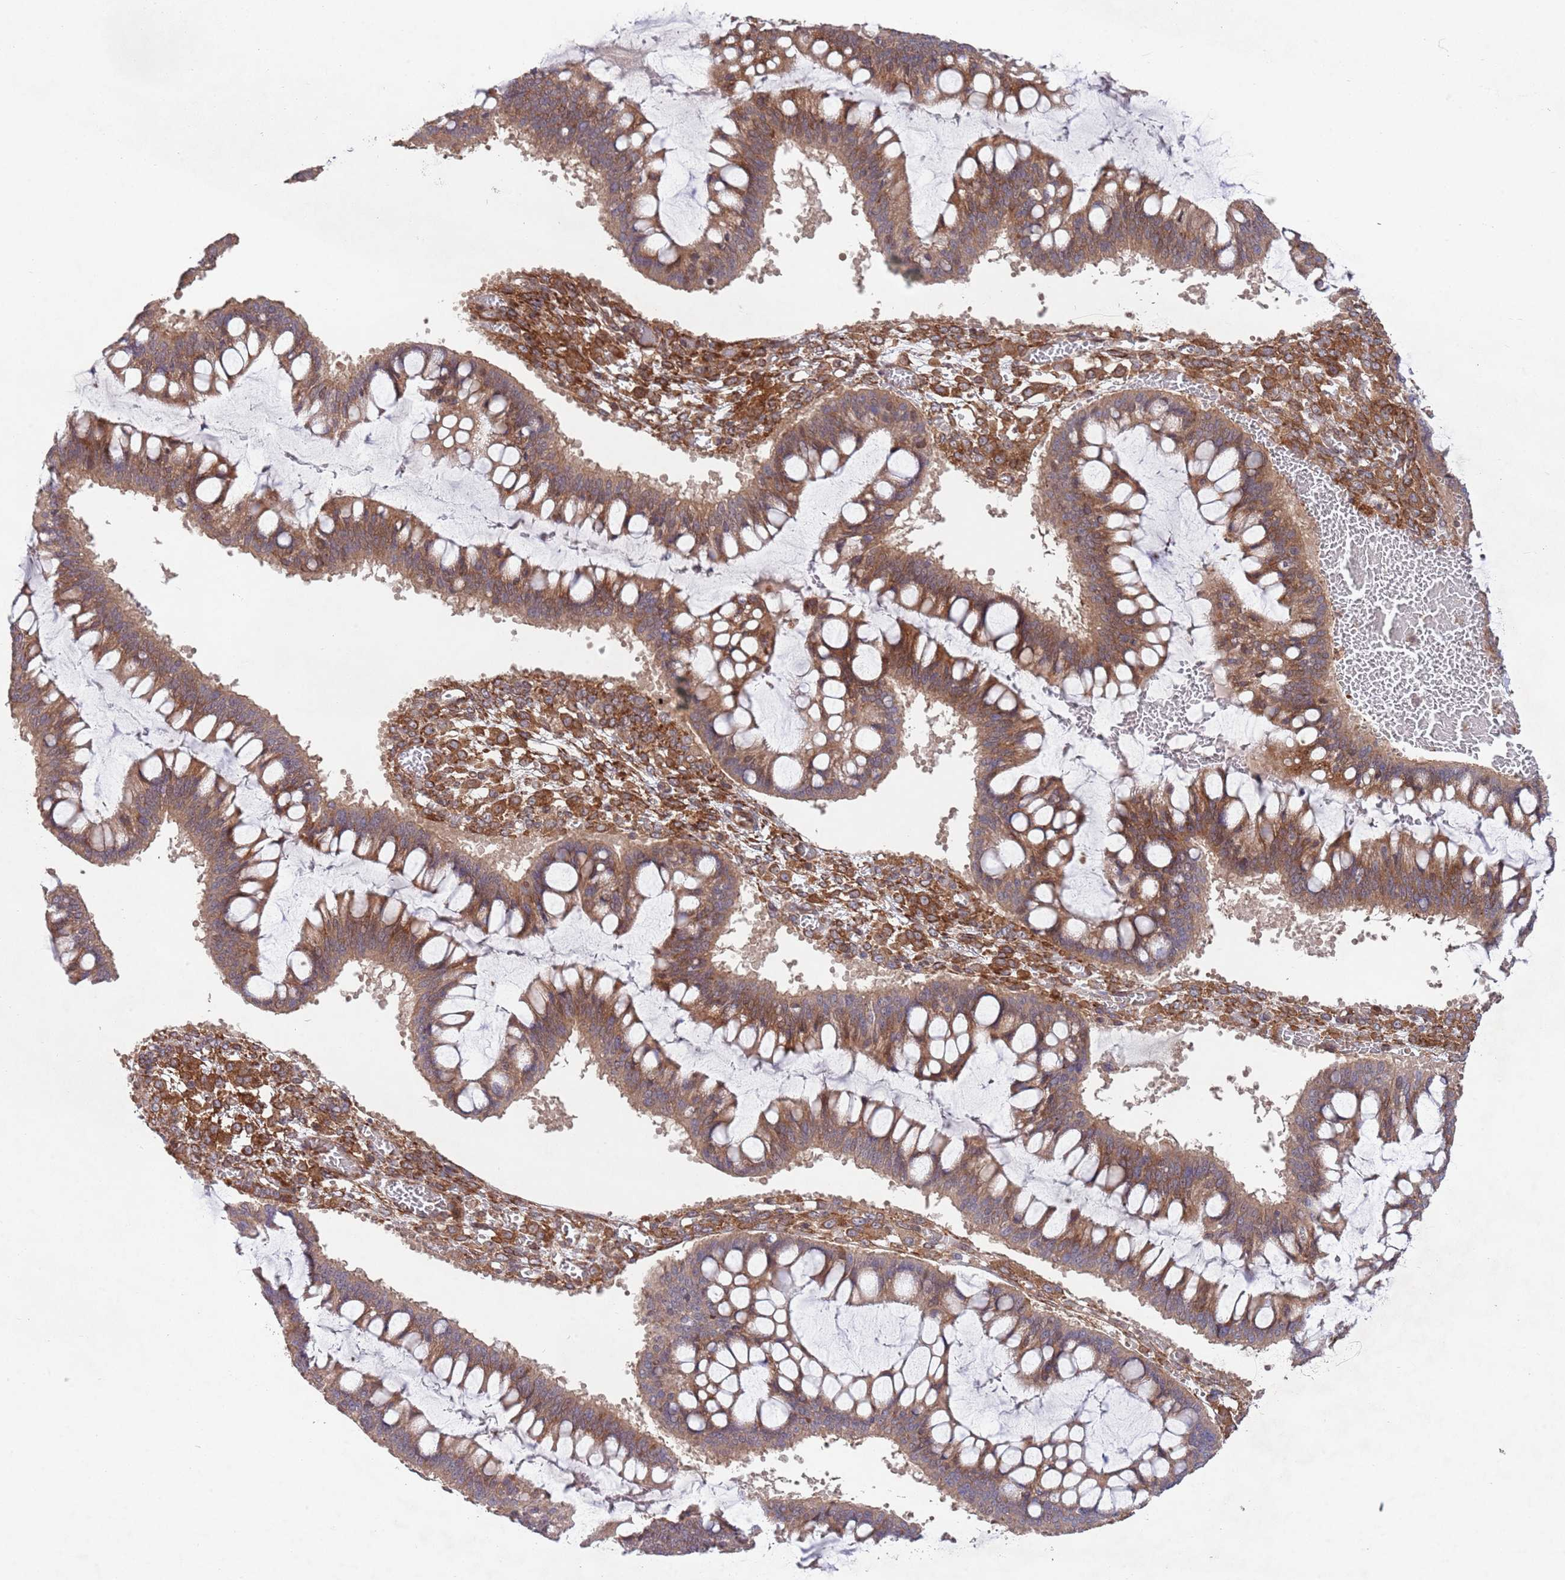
{"staining": {"intensity": "moderate", "quantity": ">75%", "location": "cytoplasmic/membranous"}, "tissue": "ovarian cancer", "cell_type": "Tumor cells", "image_type": "cancer", "snomed": [{"axis": "morphology", "description": "Cystadenocarcinoma, mucinous, NOS"}, {"axis": "topography", "description": "Ovary"}], "caption": "High-magnification brightfield microscopy of ovarian cancer (mucinous cystadenocarcinoma) stained with DAB (3,3'-diaminobenzidine) (brown) and counterstained with hematoxylin (blue). tumor cells exhibit moderate cytoplasmic/membranous positivity is present in approximately>75% of cells.", "gene": "RNF19B", "patient": {"sex": "female", "age": 73}}